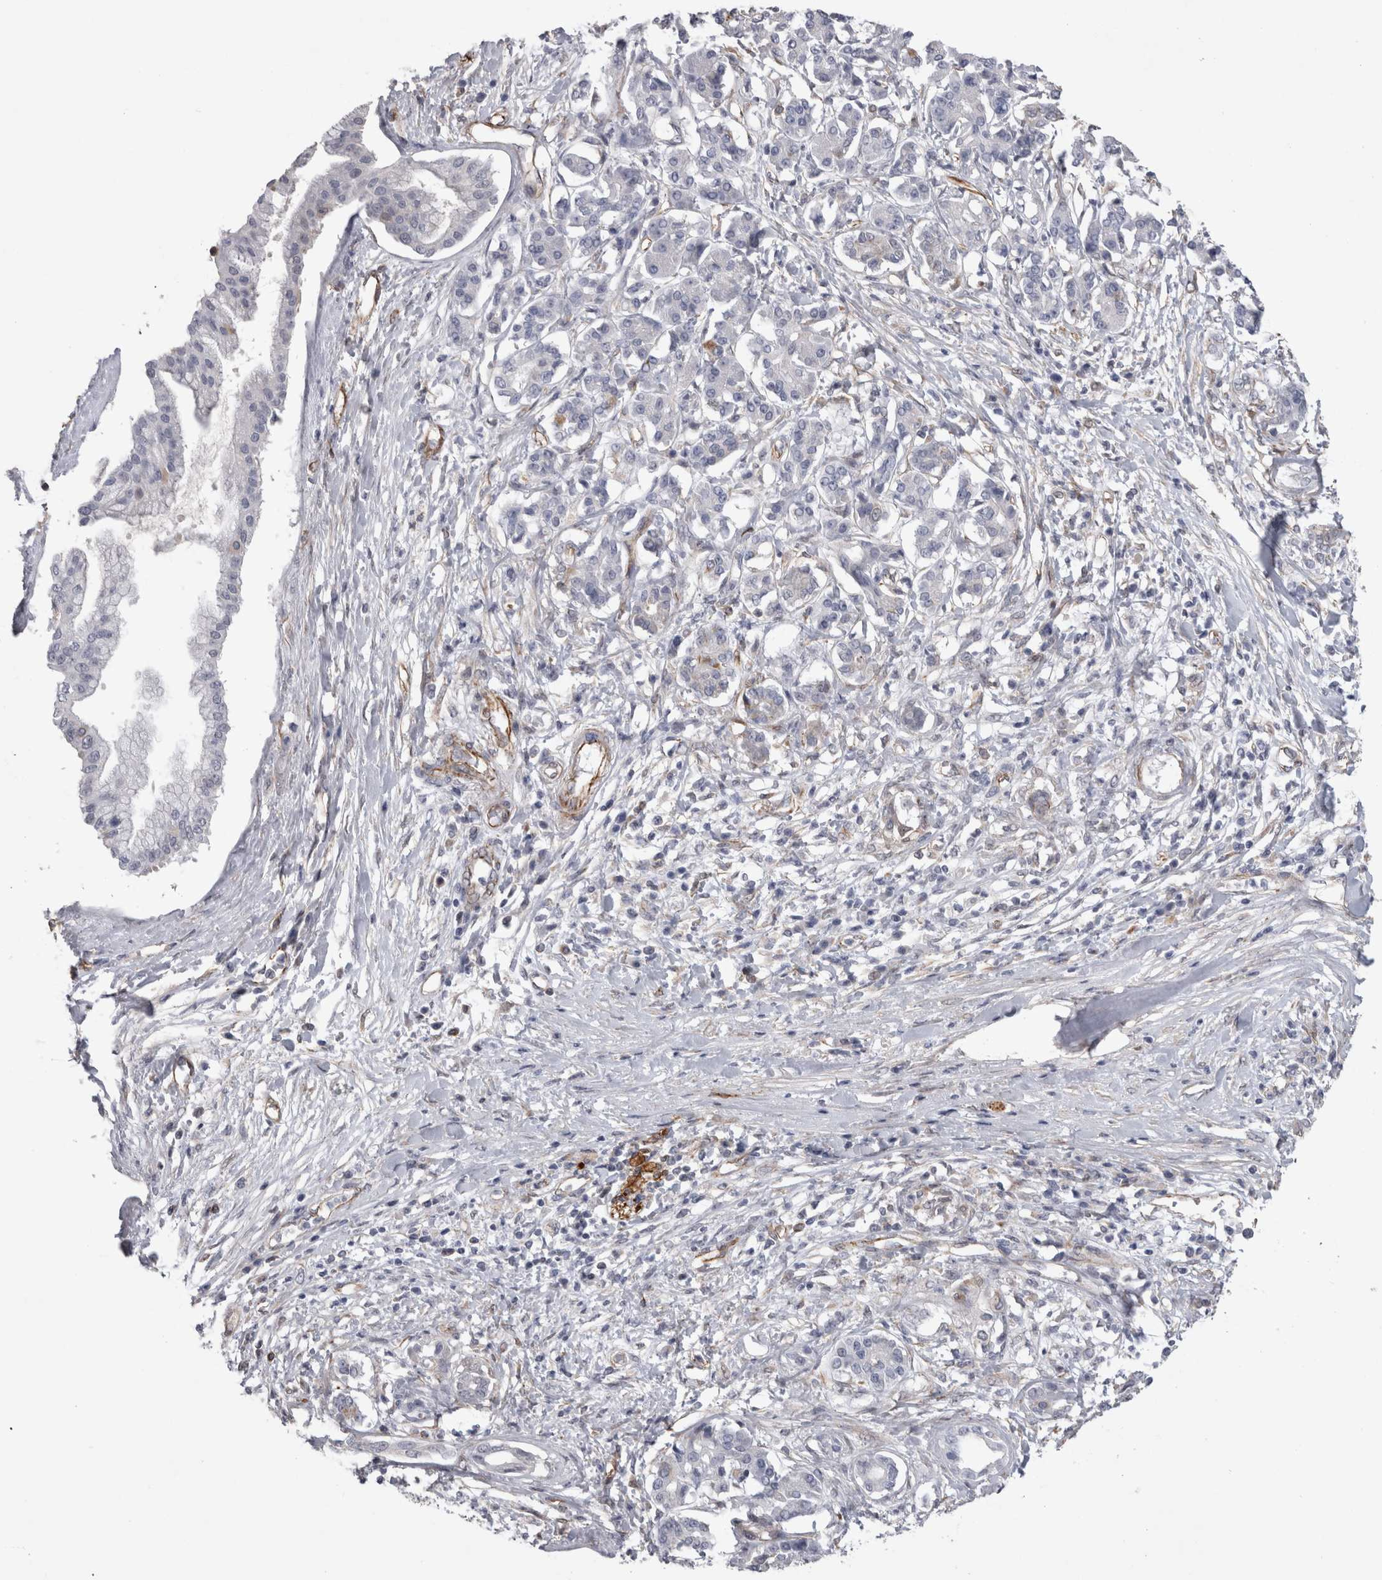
{"staining": {"intensity": "negative", "quantity": "none", "location": "none"}, "tissue": "pancreatic cancer", "cell_type": "Tumor cells", "image_type": "cancer", "snomed": [{"axis": "morphology", "description": "Adenocarcinoma, NOS"}, {"axis": "topography", "description": "Pancreas"}], "caption": "The histopathology image demonstrates no significant expression in tumor cells of pancreatic cancer. The staining was performed using DAB (3,3'-diaminobenzidine) to visualize the protein expression in brown, while the nuclei were stained in blue with hematoxylin (Magnification: 20x).", "gene": "ACOT7", "patient": {"sex": "female", "age": 56}}